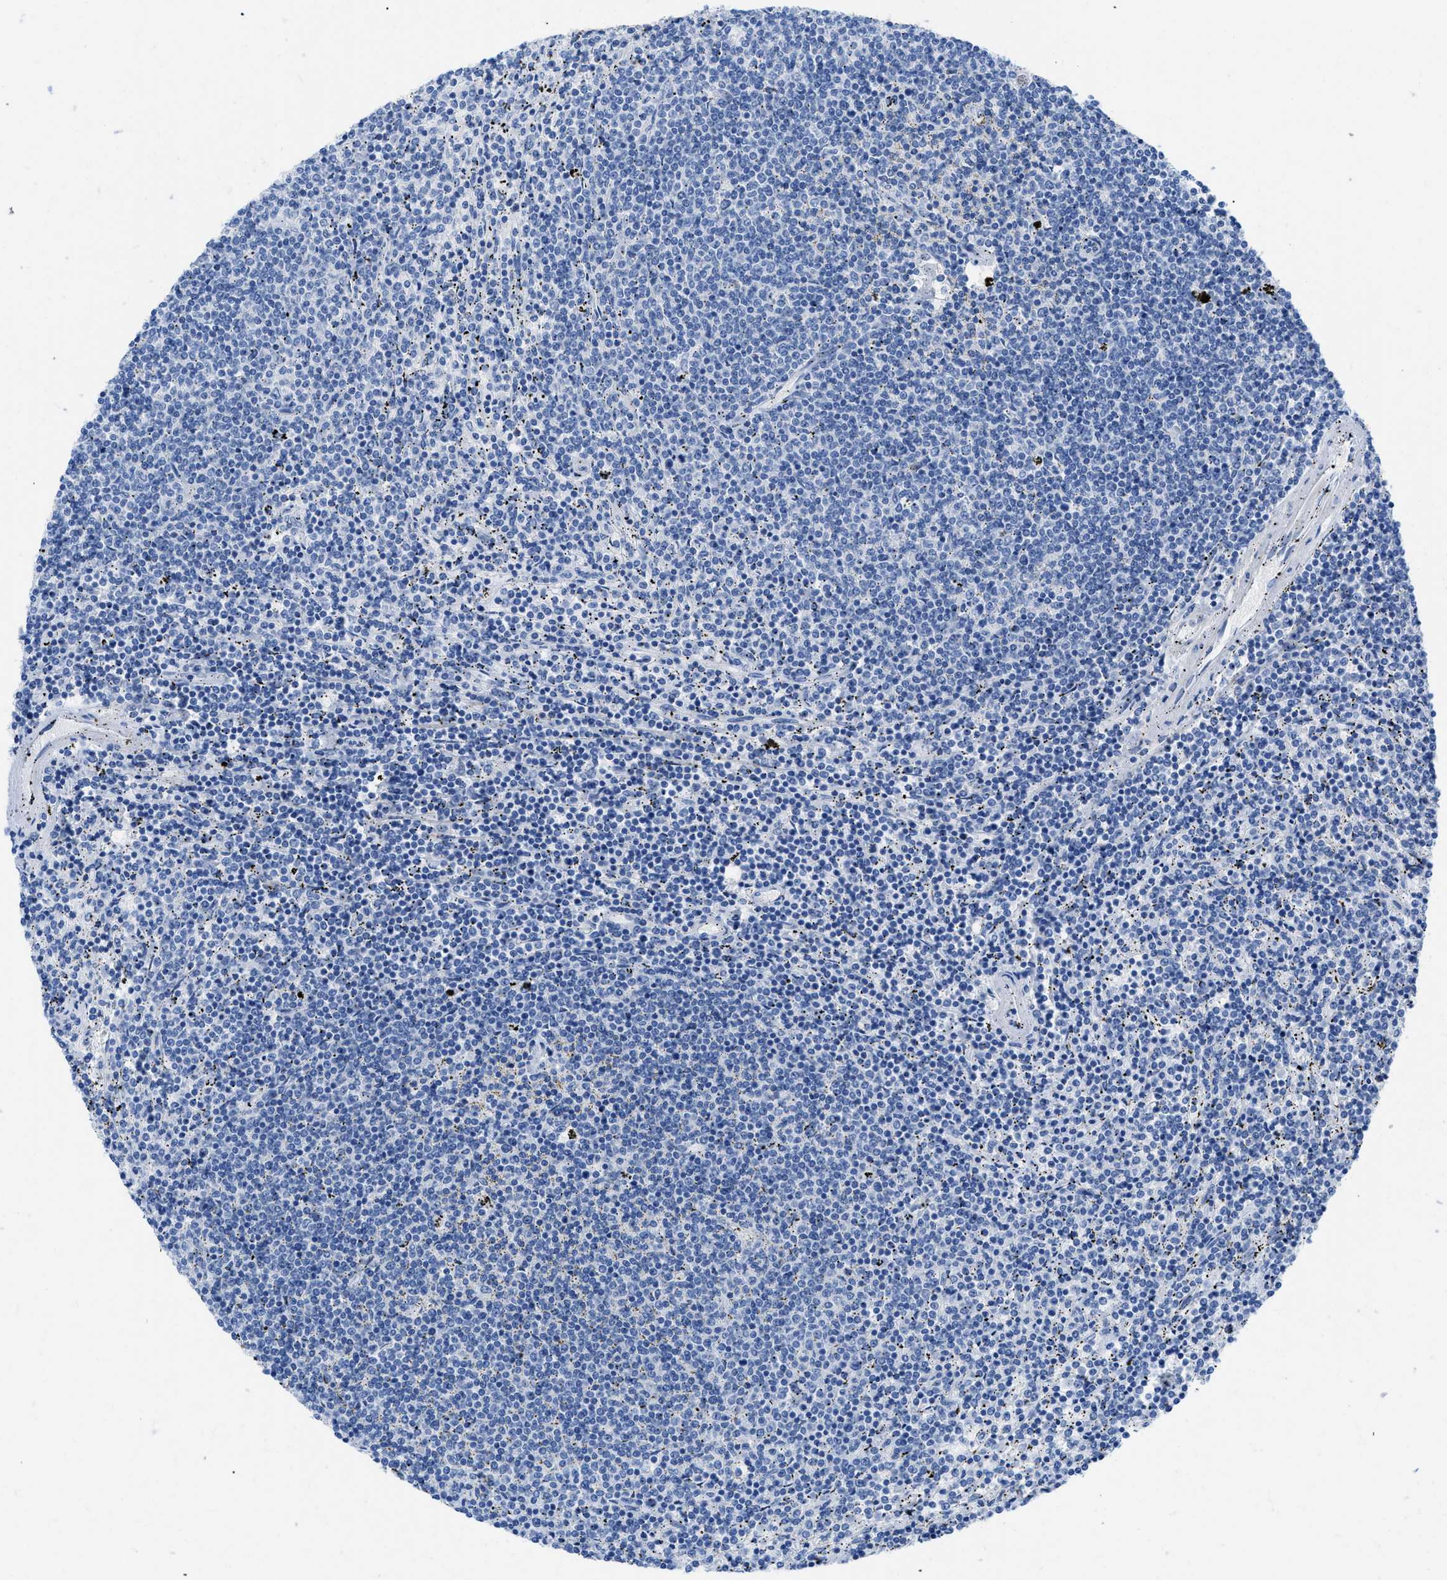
{"staining": {"intensity": "negative", "quantity": "none", "location": "none"}, "tissue": "lymphoma", "cell_type": "Tumor cells", "image_type": "cancer", "snomed": [{"axis": "morphology", "description": "Malignant lymphoma, non-Hodgkin's type, Low grade"}, {"axis": "topography", "description": "Spleen"}], "caption": "Tumor cells show no significant staining in malignant lymphoma, non-Hodgkin's type (low-grade).", "gene": "COL3A1", "patient": {"sex": "female", "age": 50}}